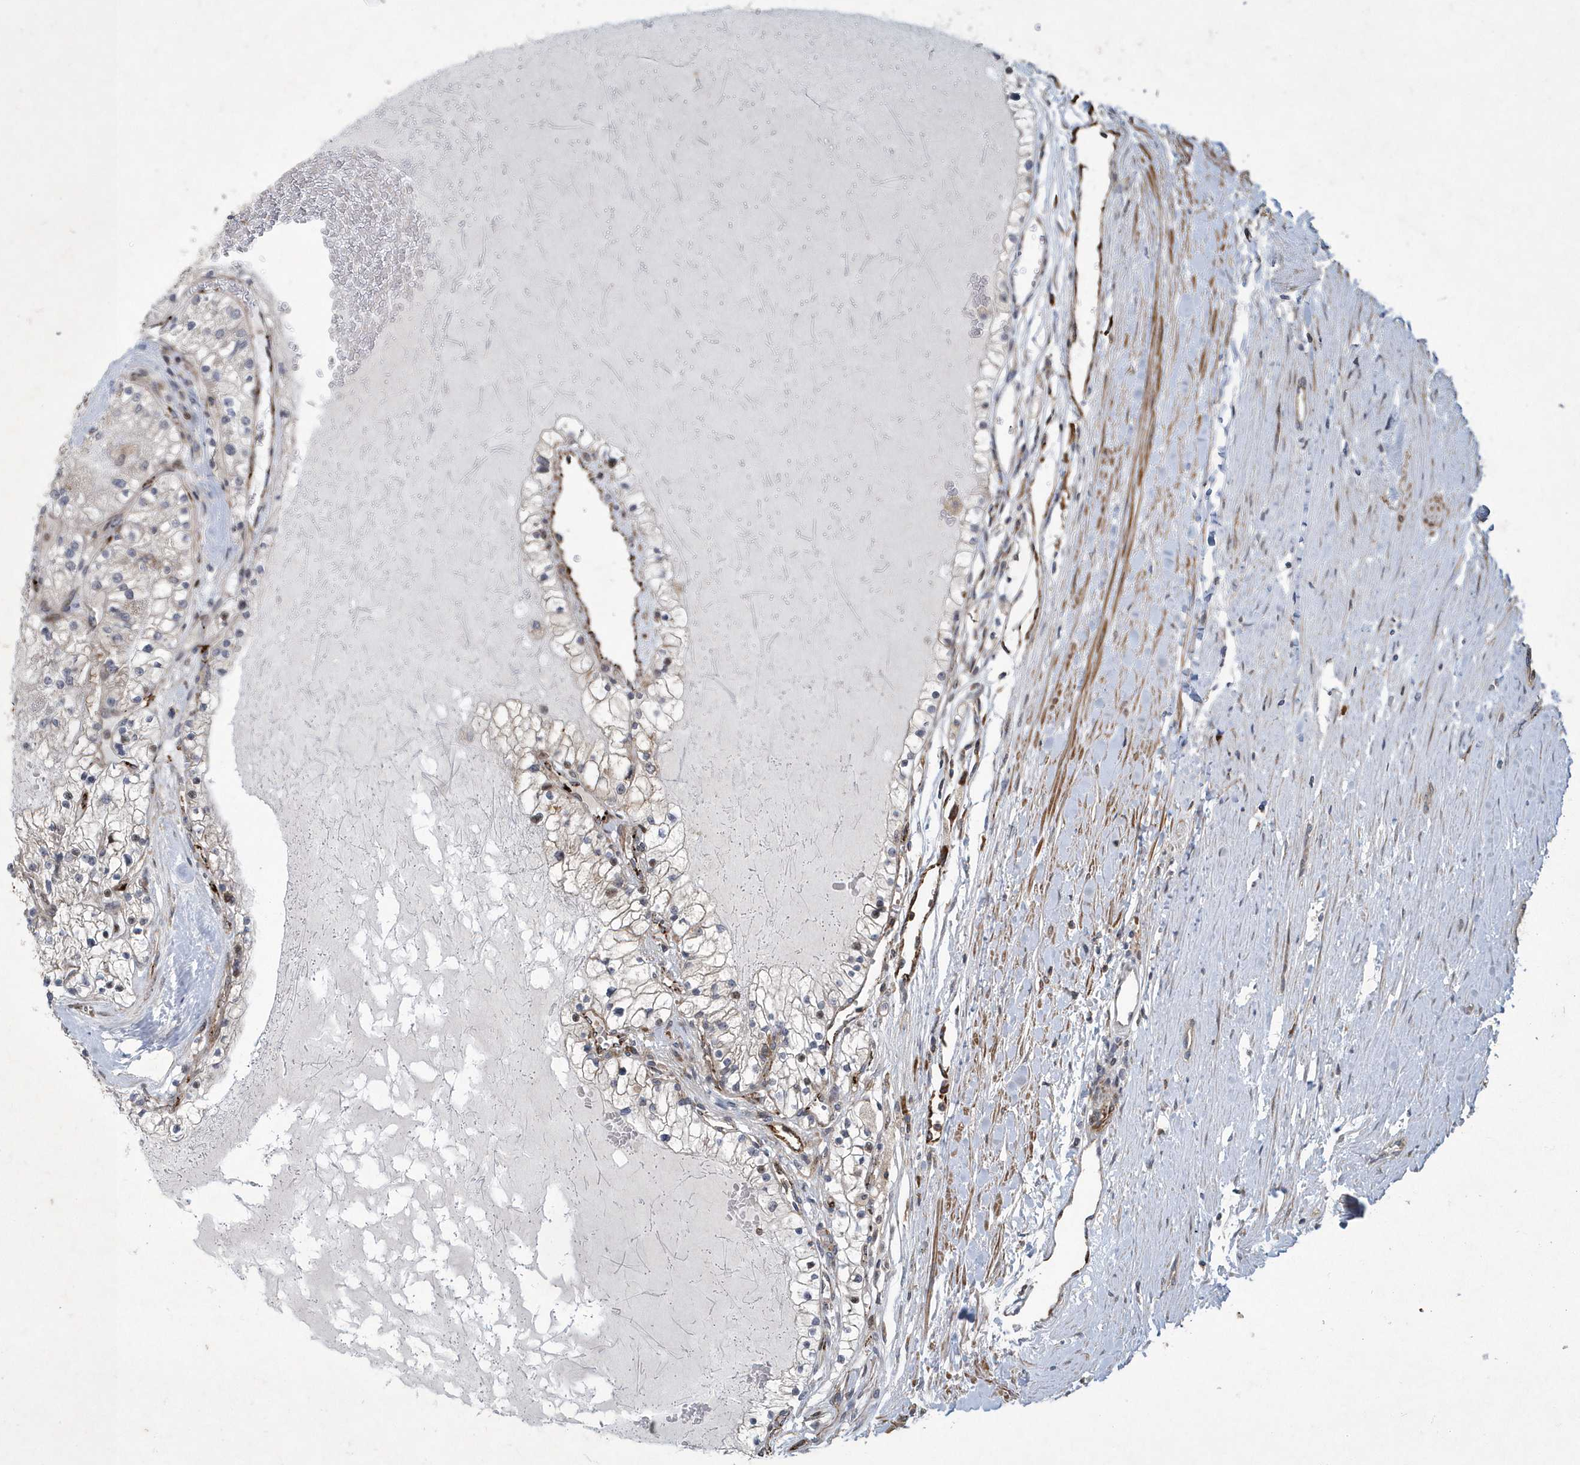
{"staining": {"intensity": "negative", "quantity": "none", "location": "none"}, "tissue": "renal cancer", "cell_type": "Tumor cells", "image_type": "cancer", "snomed": [{"axis": "morphology", "description": "Normal tissue, NOS"}, {"axis": "morphology", "description": "Adenocarcinoma, NOS"}, {"axis": "topography", "description": "Kidney"}], "caption": "Immunohistochemical staining of human renal cancer demonstrates no significant positivity in tumor cells.", "gene": "N4BP2", "patient": {"sex": "male", "age": 68}}